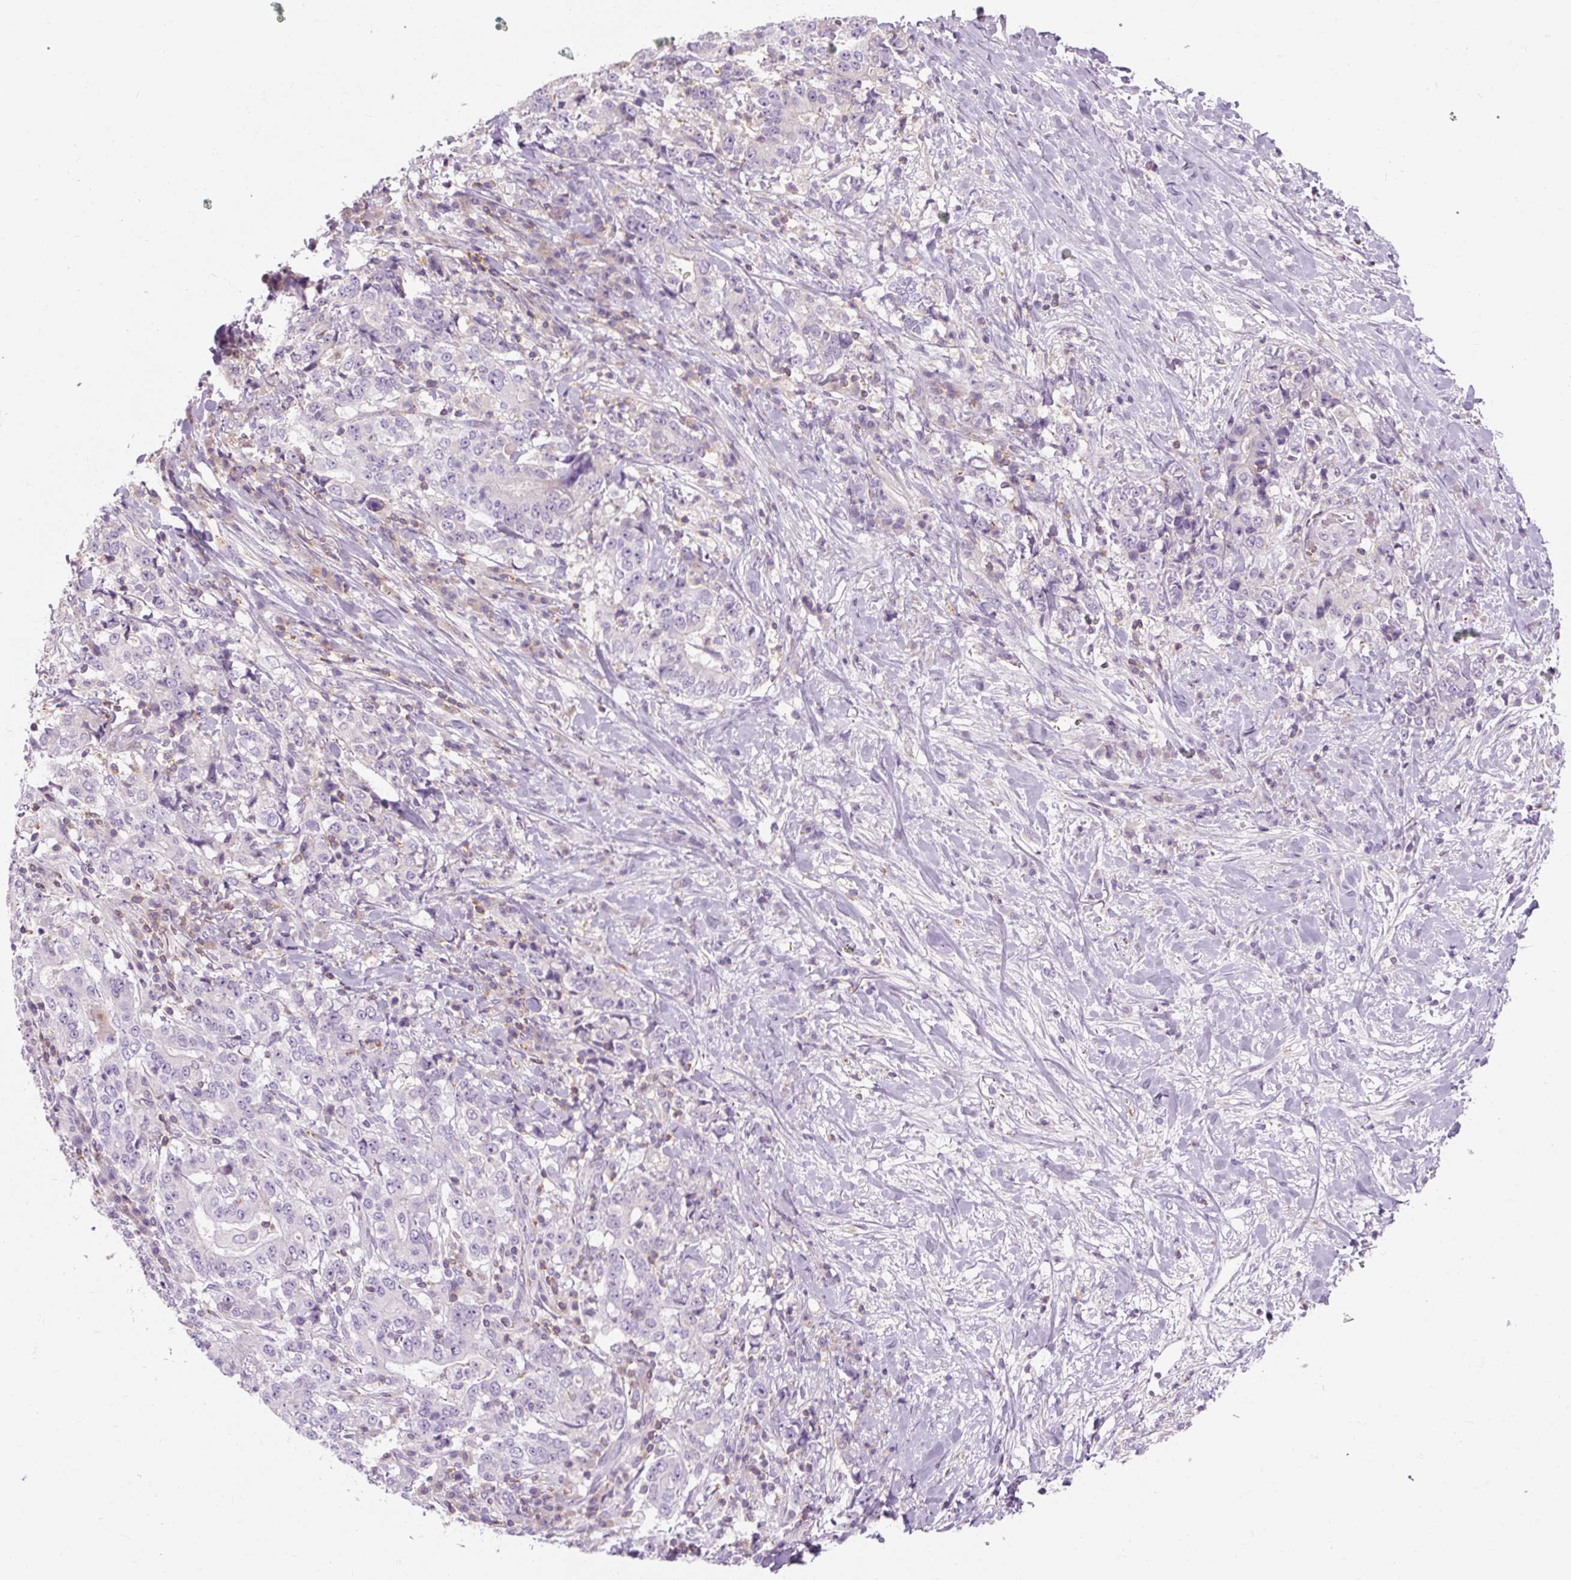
{"staining": {"intensity": "negative", "quantity": "none", "location": "none"}, "tissue": "stomach cancer", "cell_type": "Tumor cells", "image_type": "cancer", "snomed": [{"axis": "morphology", "description": "Normal tissue, NOS"}, {"axis": "morphology", "description": "Adenocarcinoma, NOS"}, {"axis": "topography", "description": "Stomach, upper"}, {"axis": "topography", "description": "Stomach"}], "caption": "Immunohistochemistry image of neoplastic tissue: human adenocarcinoma (stomach) stained with DAB displays no significant protein staining in tumor cells.", "gene": "TIGD2", "patient": {"sex": "male", "age": 59}}